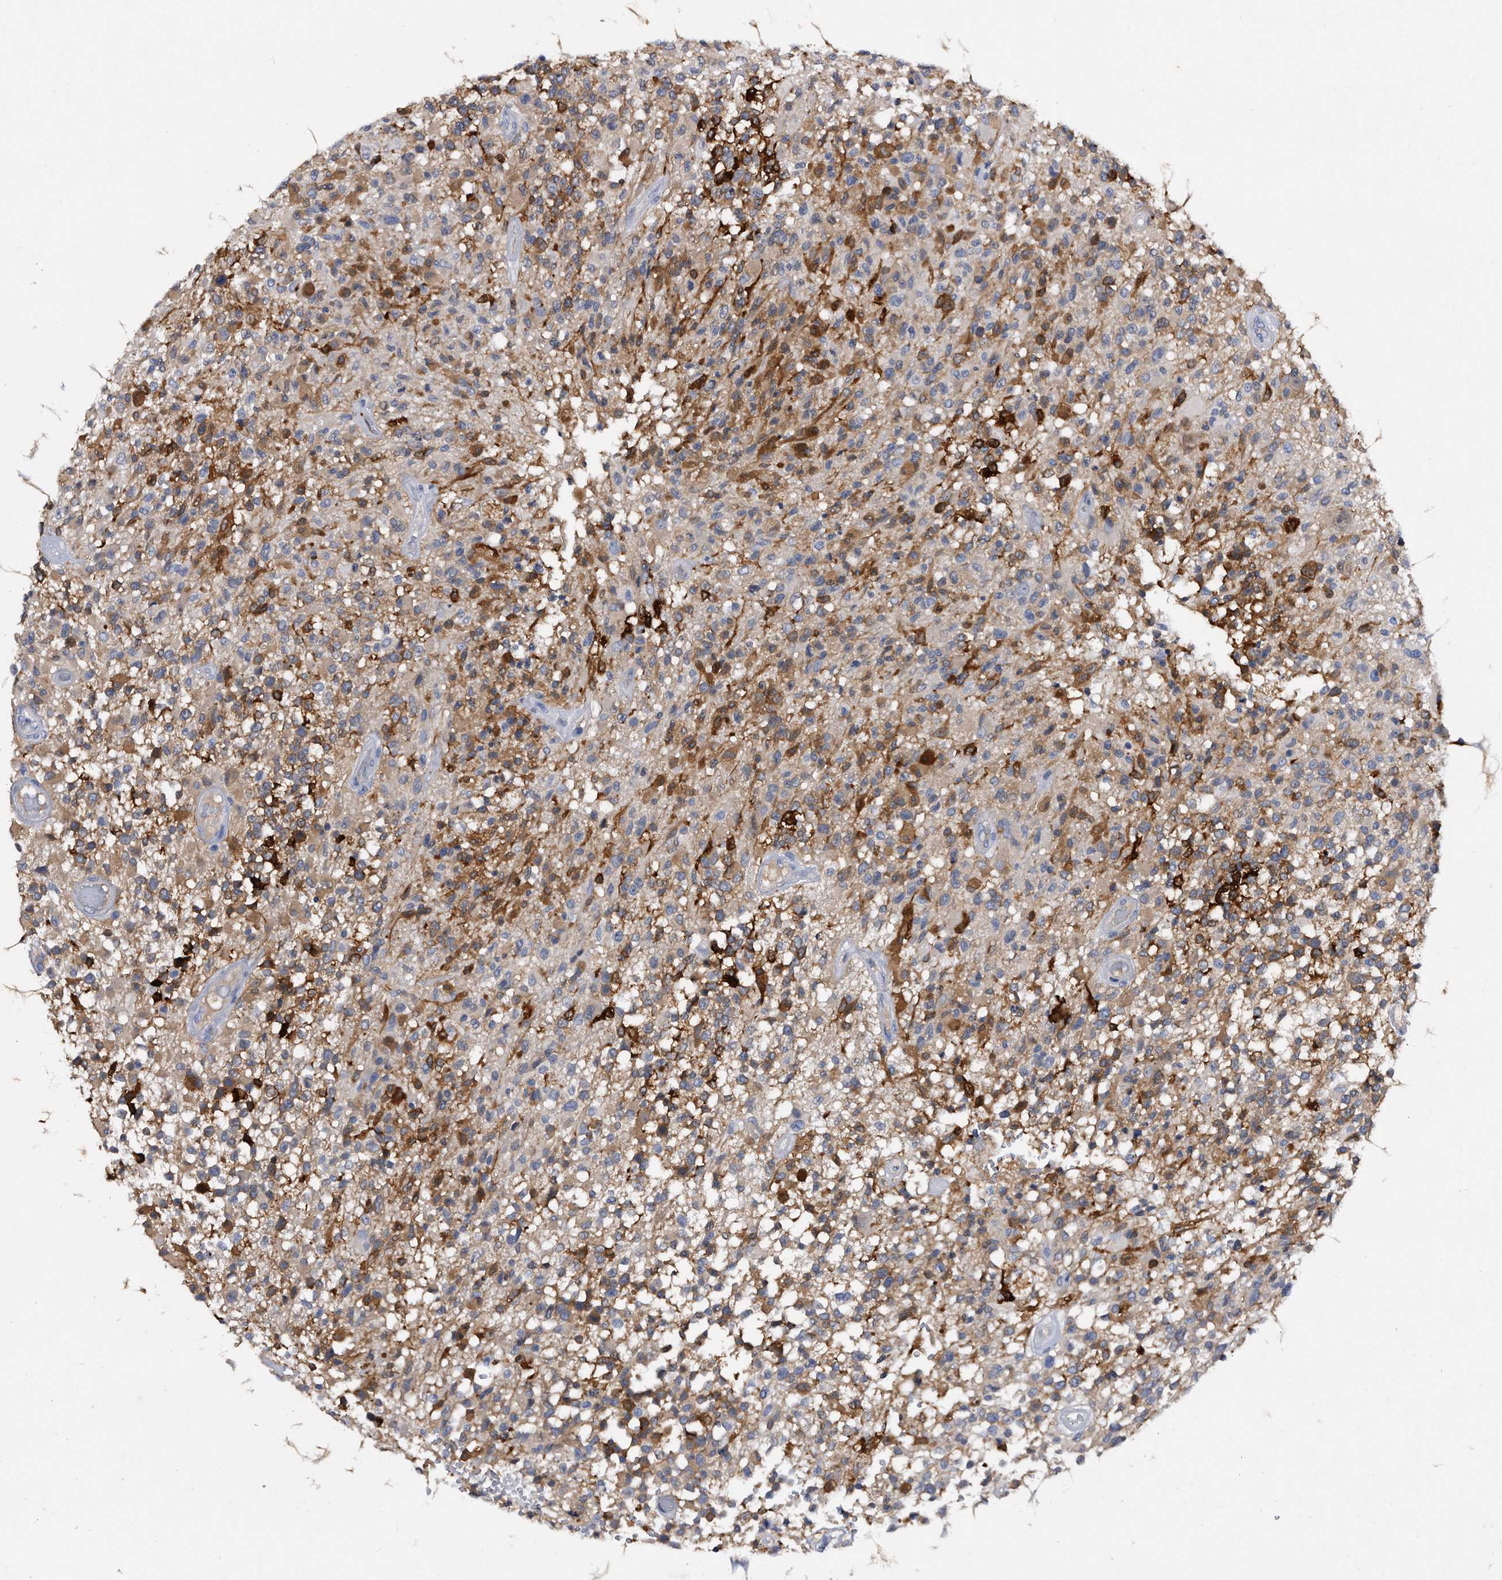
{"staining": {"intensity": "moderate", "quantity": "<25%", "location": "cytoplasmic/membranous"}, "tissue": "glioma", "cell_type": "Tumor cells", "image_type": "cancer", "snomed": [{"axis": "morphology", "description": "Glioma, malignant, High grade"}, {"axis": "morphology", "description": "Glioblastoma, NOS"}, {"axis": "topography", "description": "Brain"}], "caption": "Protein staining of glioma tissue demonstrates moderate cytoplasmic/membranous staining in approximately <25% of tumor cells.", "gene": "ASNS", "patient": {"sex": "male", "age": 60}}